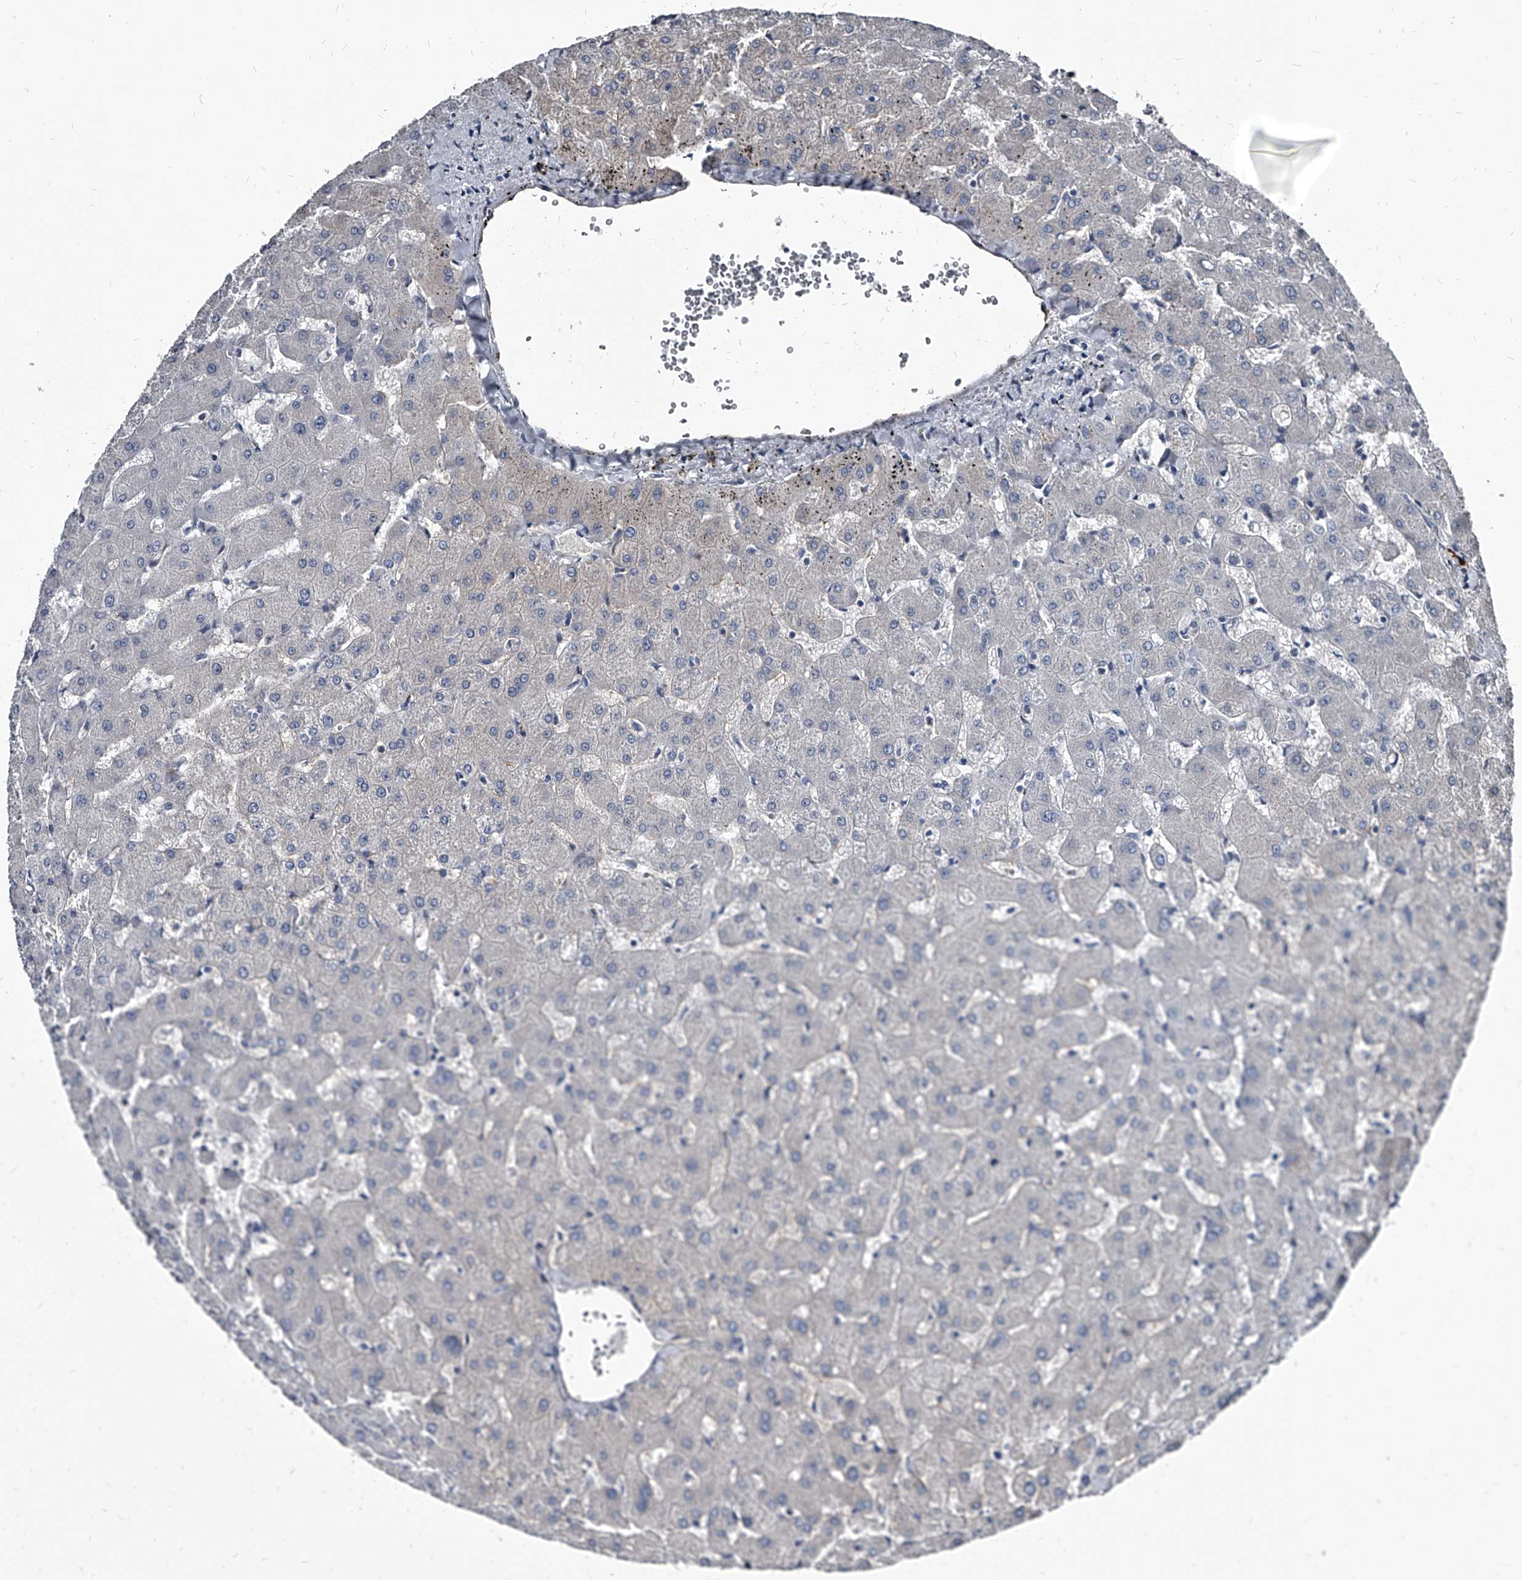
{"staining": {"intensity": "negative", "quantity": "none", "location": "none"}, "tissue": "liver", "cell_type": "Cholangiocytes", "image_type": "normal", "snomed": [{"axis": "morphology", "description": "Normal tissue, NOS"}, {"axis": "topography", "description": "Liver"}], "caption": "An immunohistochemistry (IHC) micrograph of normal liver is shown. There is no staining in cholangiocytes of liver.", "gene": "PGLYRP3", "patient": {"sex": "female", "age": 63}}